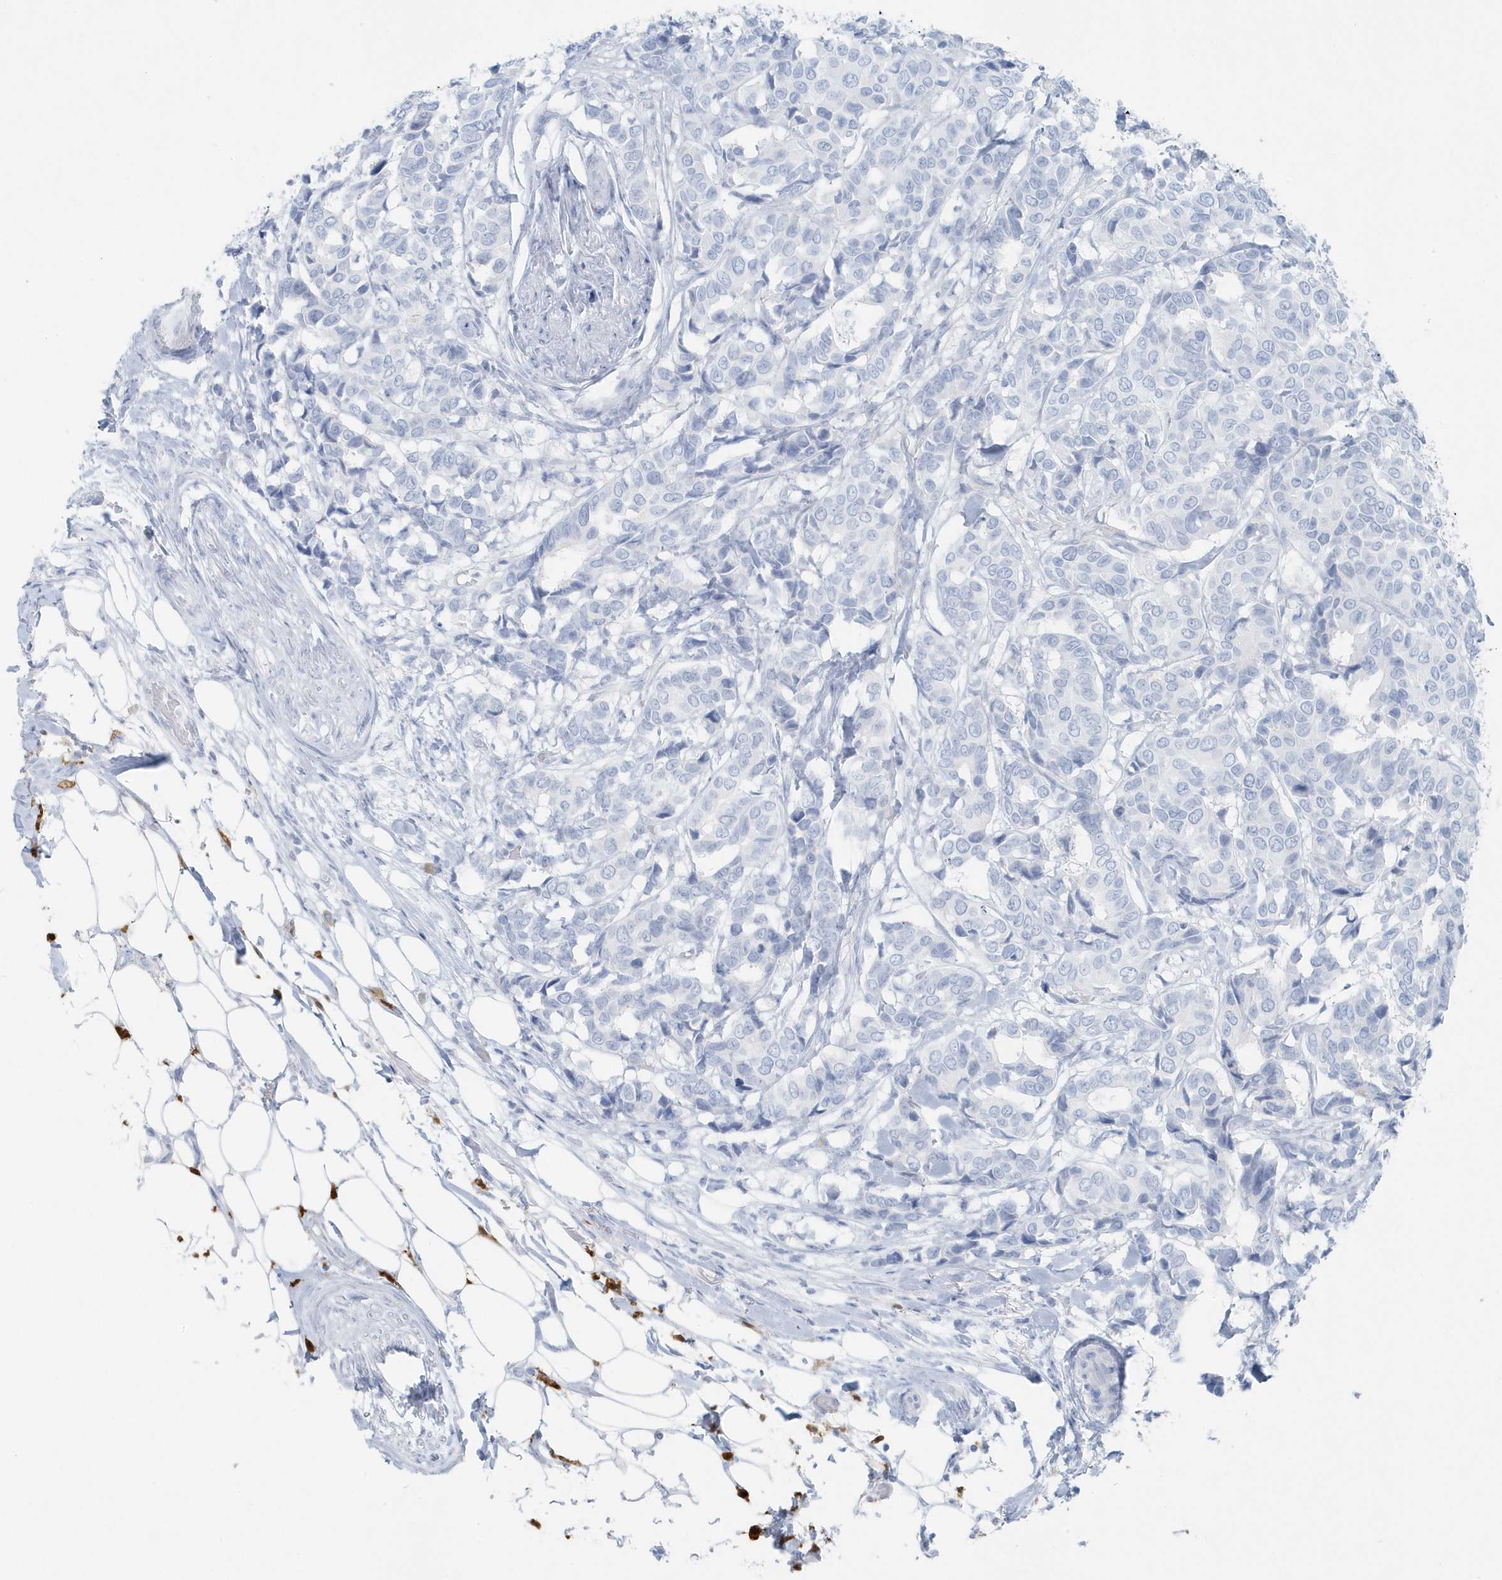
{"staining": {"intensity": "negative", "quantity": "none", "location": "none"}, "tissue": "breast cancer", "cell_type": "Tumor cells", "image_type": "cancer", "snomed": [{"axis": "morphology", "description": "Duct carcinoma"}, {"axis": "topography", "description": "Breast"}], "caption": "Immunohistochemistry (IHC) histopathology image of human breast invasive ductal carcinoma stained for a protein (brown), which displays no positivity in tumor cells. (DAB immunohistochemistry (IHC) with hematoxylin counter stain).", "gene": "FAM98A", "patient": {"sex": "female", "age": 87}}